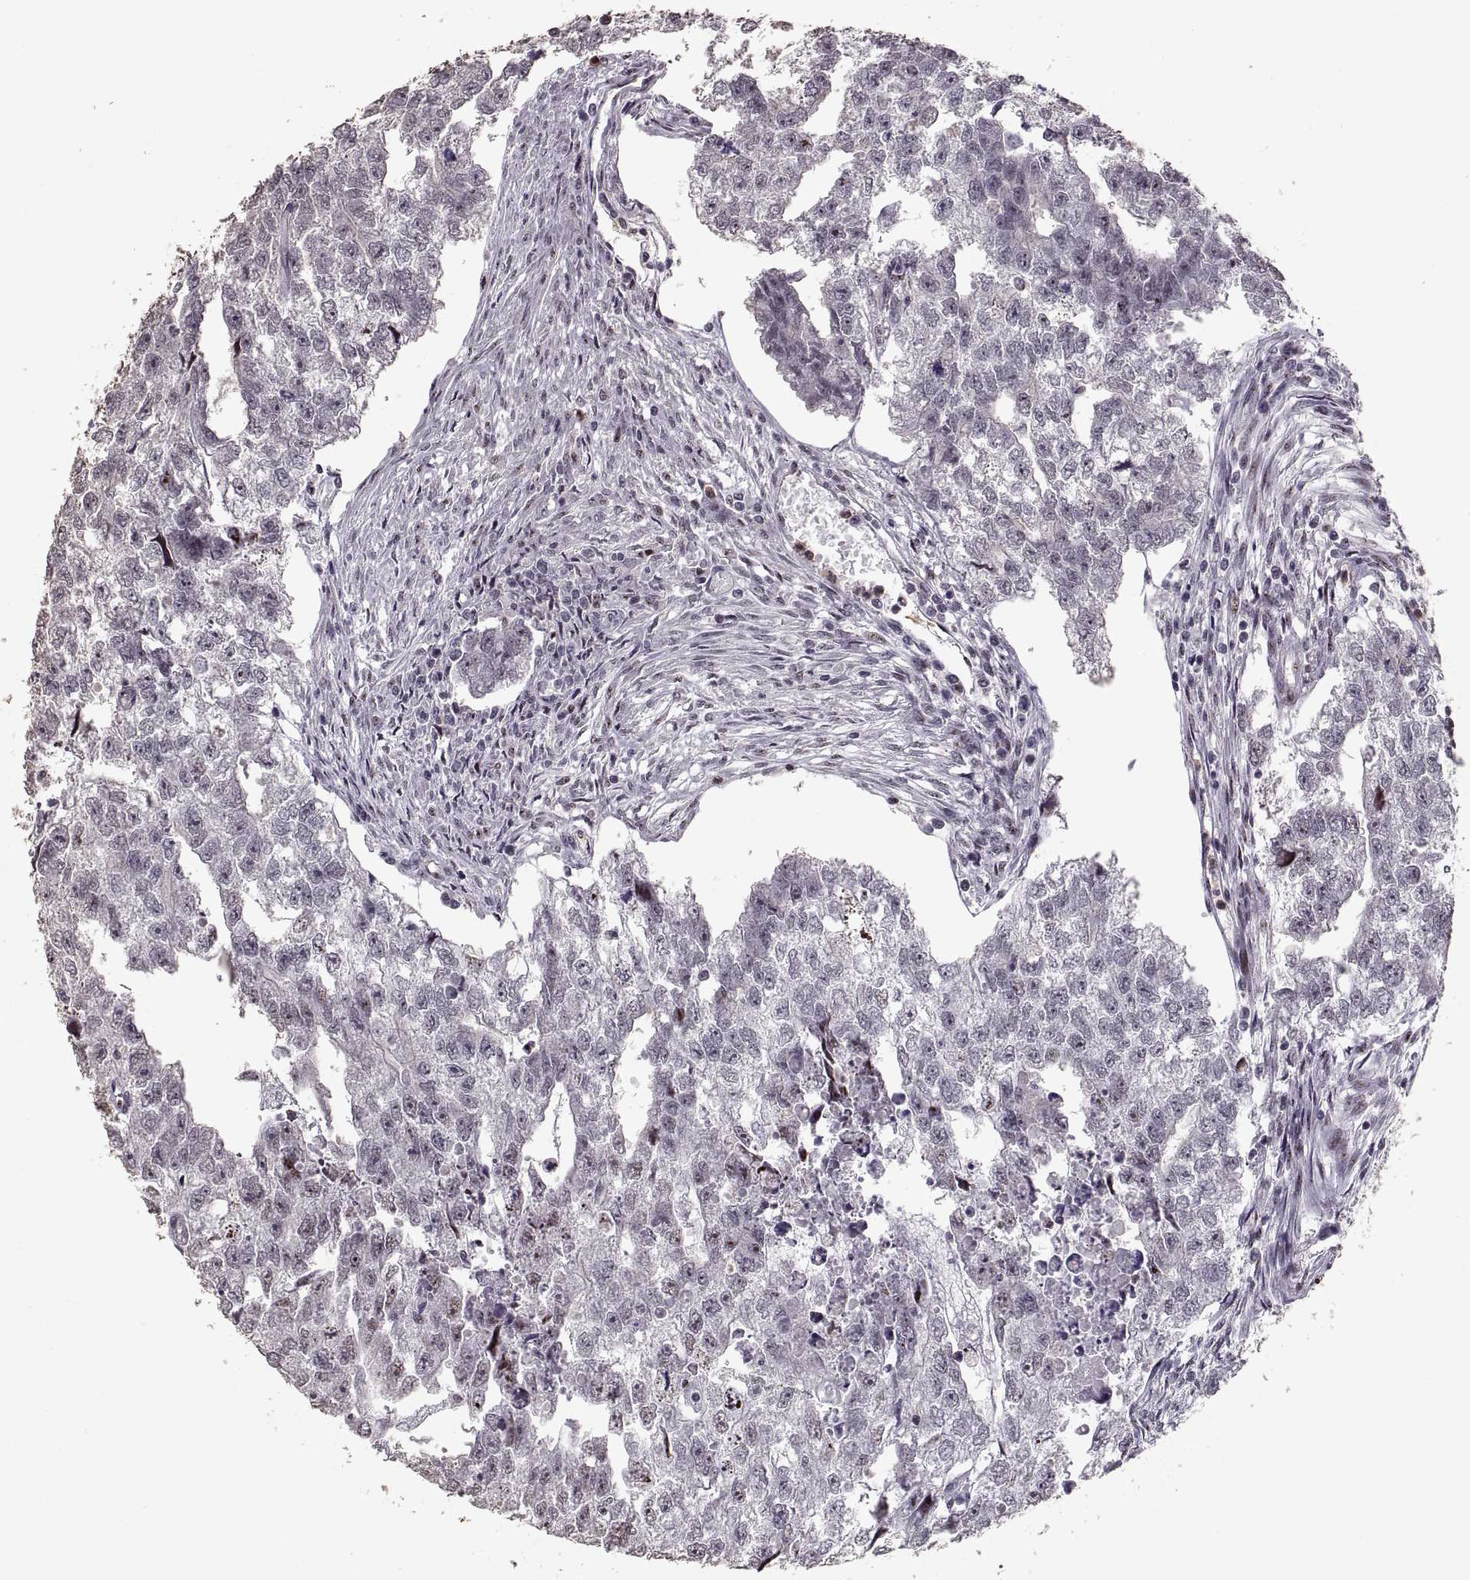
{"staining": {"intensity": "negative", "quantity": "none", "location": "none"}, "tissue": "testis cancer", "cell_type": "Tumor cells", "image_type": "cancer", "snomed": [{"axis": "morphology", "description": "Carcinoma, Embryonal, NOS"}, {"axis": "morphology", "description": "Teratoma, malignant, NOS"}, {"axis": "topography", "description": "Testis"}], "caption": "There is no significant staining in tumor cells of testis cancer (teratoma (malignant)).", "gene": "PALS1", "patient": {"sex": "male", "age": 44}}